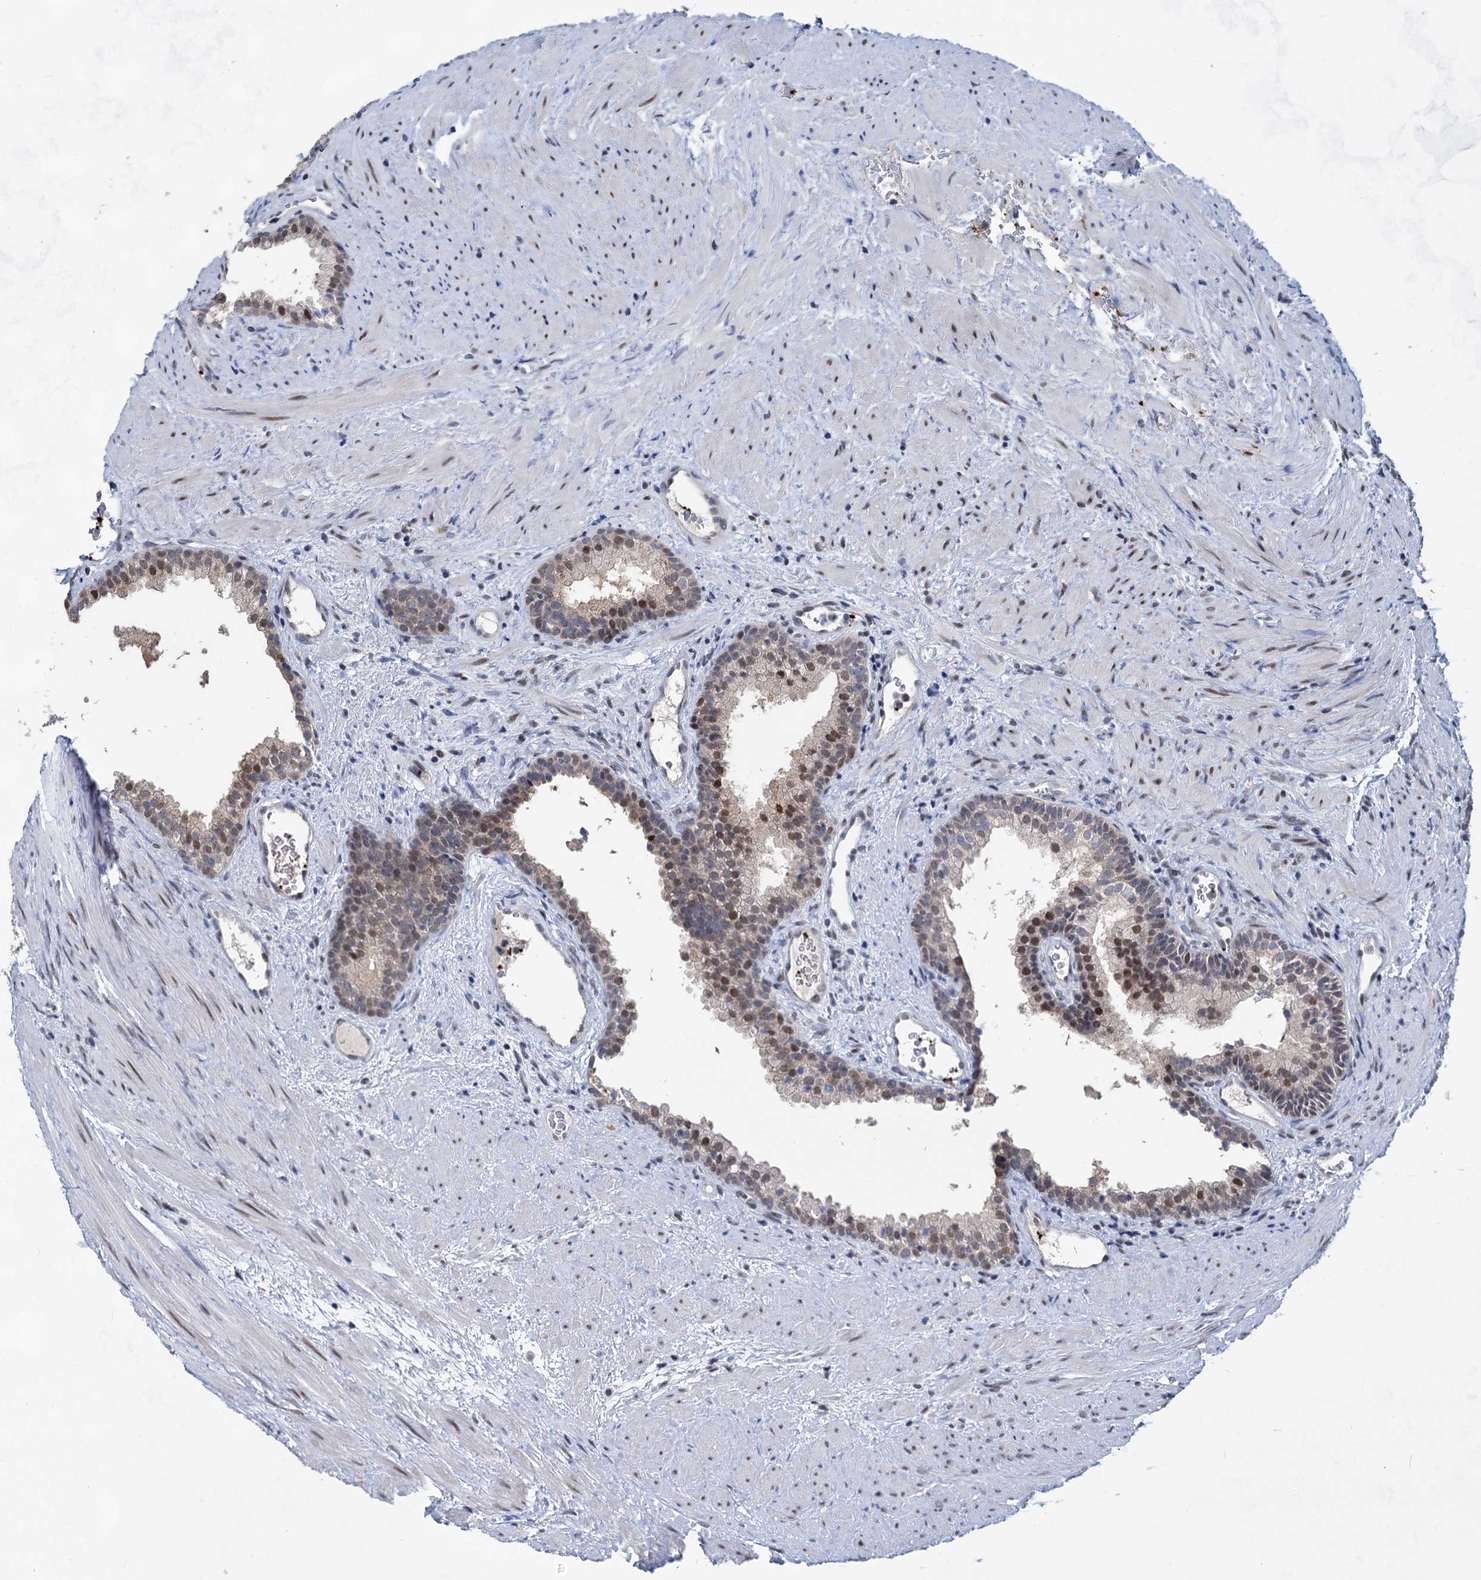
{"staining": {"intensity": "moderate", "quantity": "25%-75%", "location": "nuclear"}, "tissue": "prostate", "cell_type": "Glandular cells", "image_type": "normal", "snomed": [{"axis": "morphology", "description": "Normal tissue, NOS"}, {"axis": "topography", "description": "Prostate"}], "caption": "A brown stain labels moderate nuclear staining of a protein in glandular cells of benign prostate. The staining was performed using DAB (3,3'-diaminobenzidine) to visualize the protein expression in brown, while the nuclei were stained in blue with hematoxylin (Magnification: 20x).", "gene": "MON2", "patient": {"sex": "male", "age": 76}}